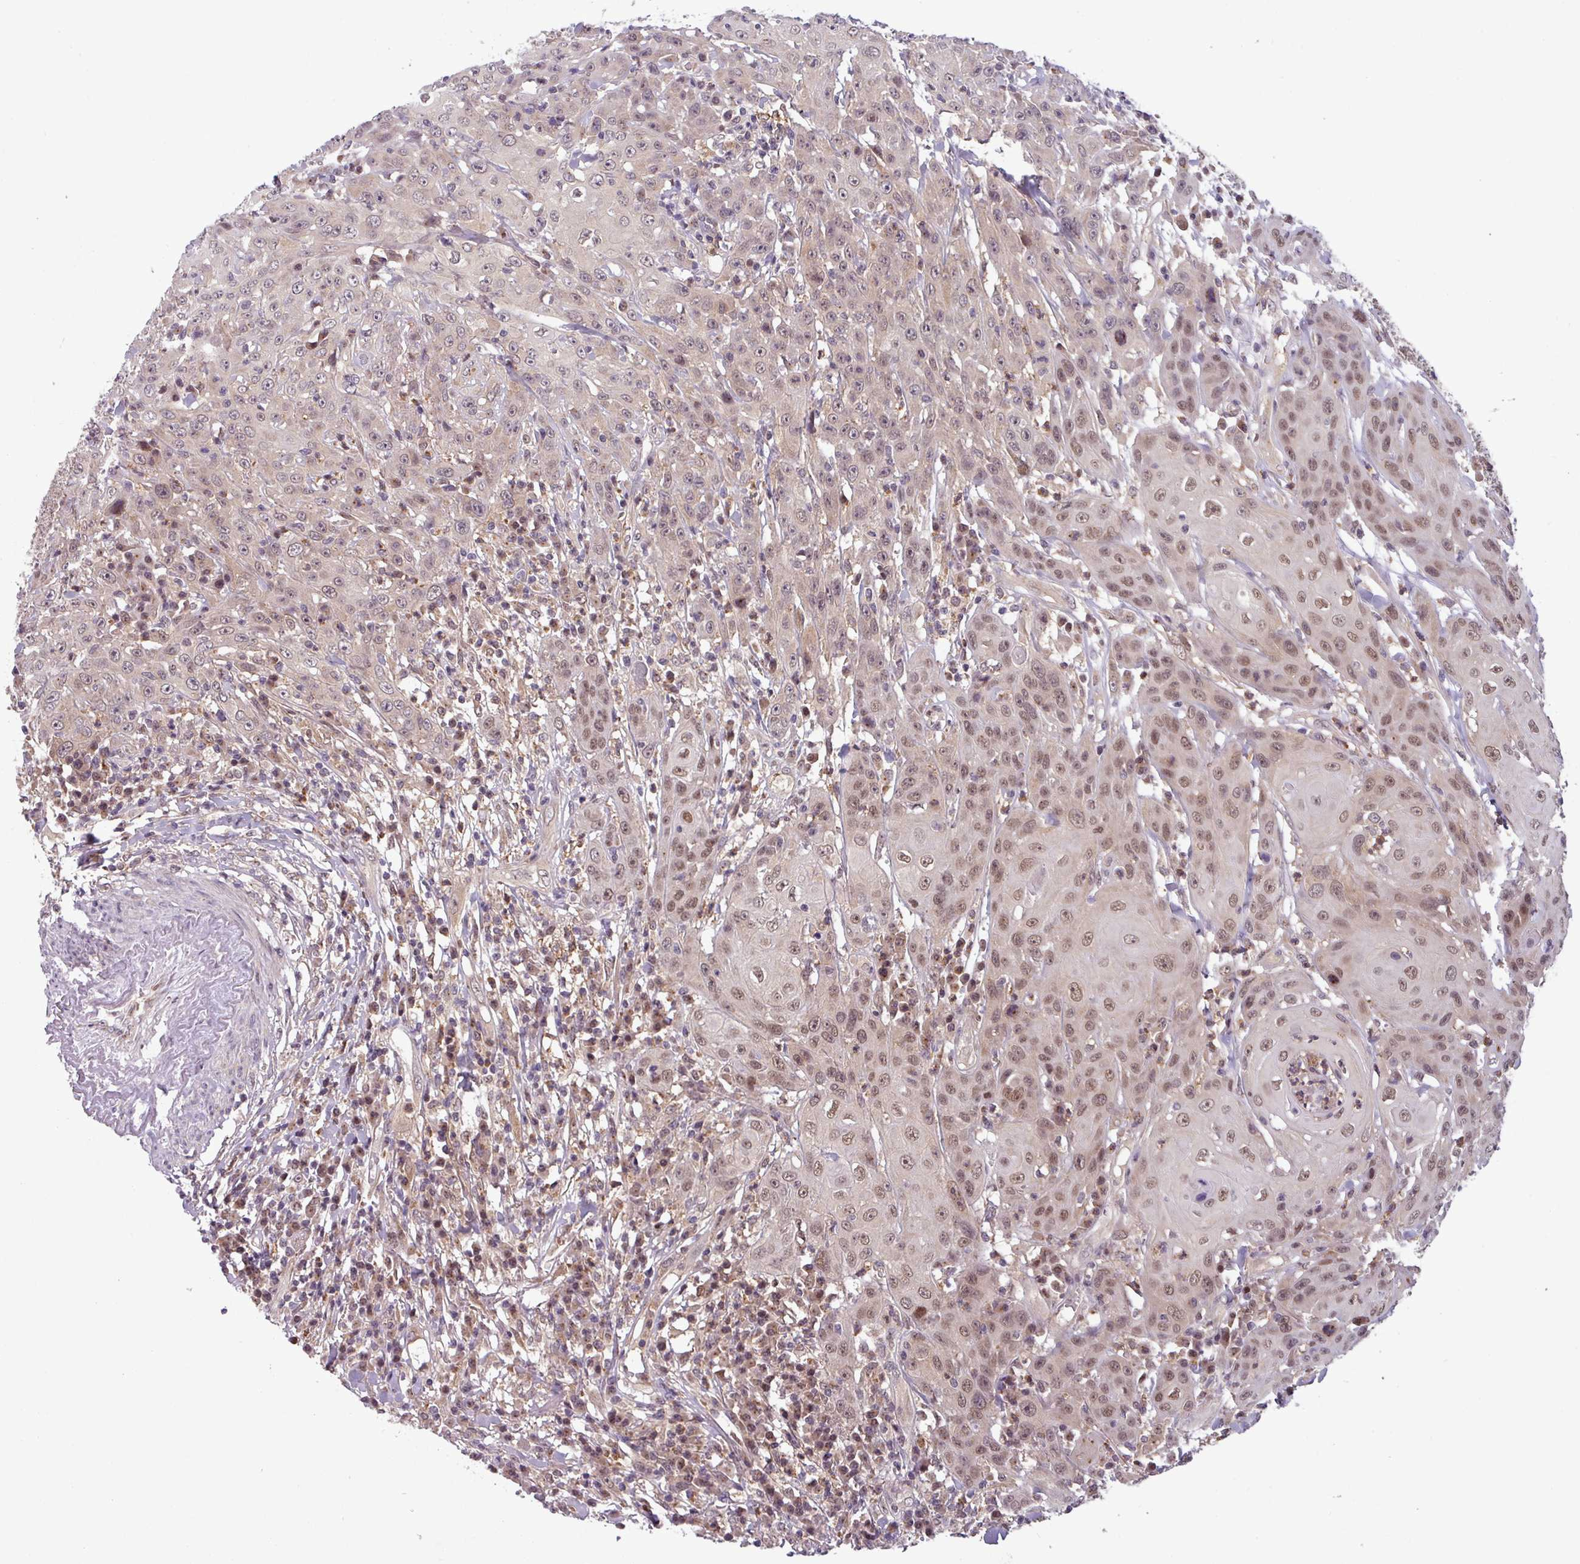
{"staining": {"intensity": "moderate", "quantity": "<25%", "location": "nuclear"}, "tissue": "head and neck cancer", "cell_type": "Tumor cells", "image_type": "cancer", "snomed": [{"axis": "morphology", "description": "Squamous cell carcinoma, NOS"}, {"axis": "topography", "description": "Skin"}, {"axis": "topography", "description": "Head-Neck"}], "caption": "This is a photomicrograph of immunohistochemistry staining of head and neck squamous cell carcinoma, which shows moderate positivity in the nuclear of tumor cells.", "gene": "NPFFR1", "patient": {"sex": "male", "age": 80}}